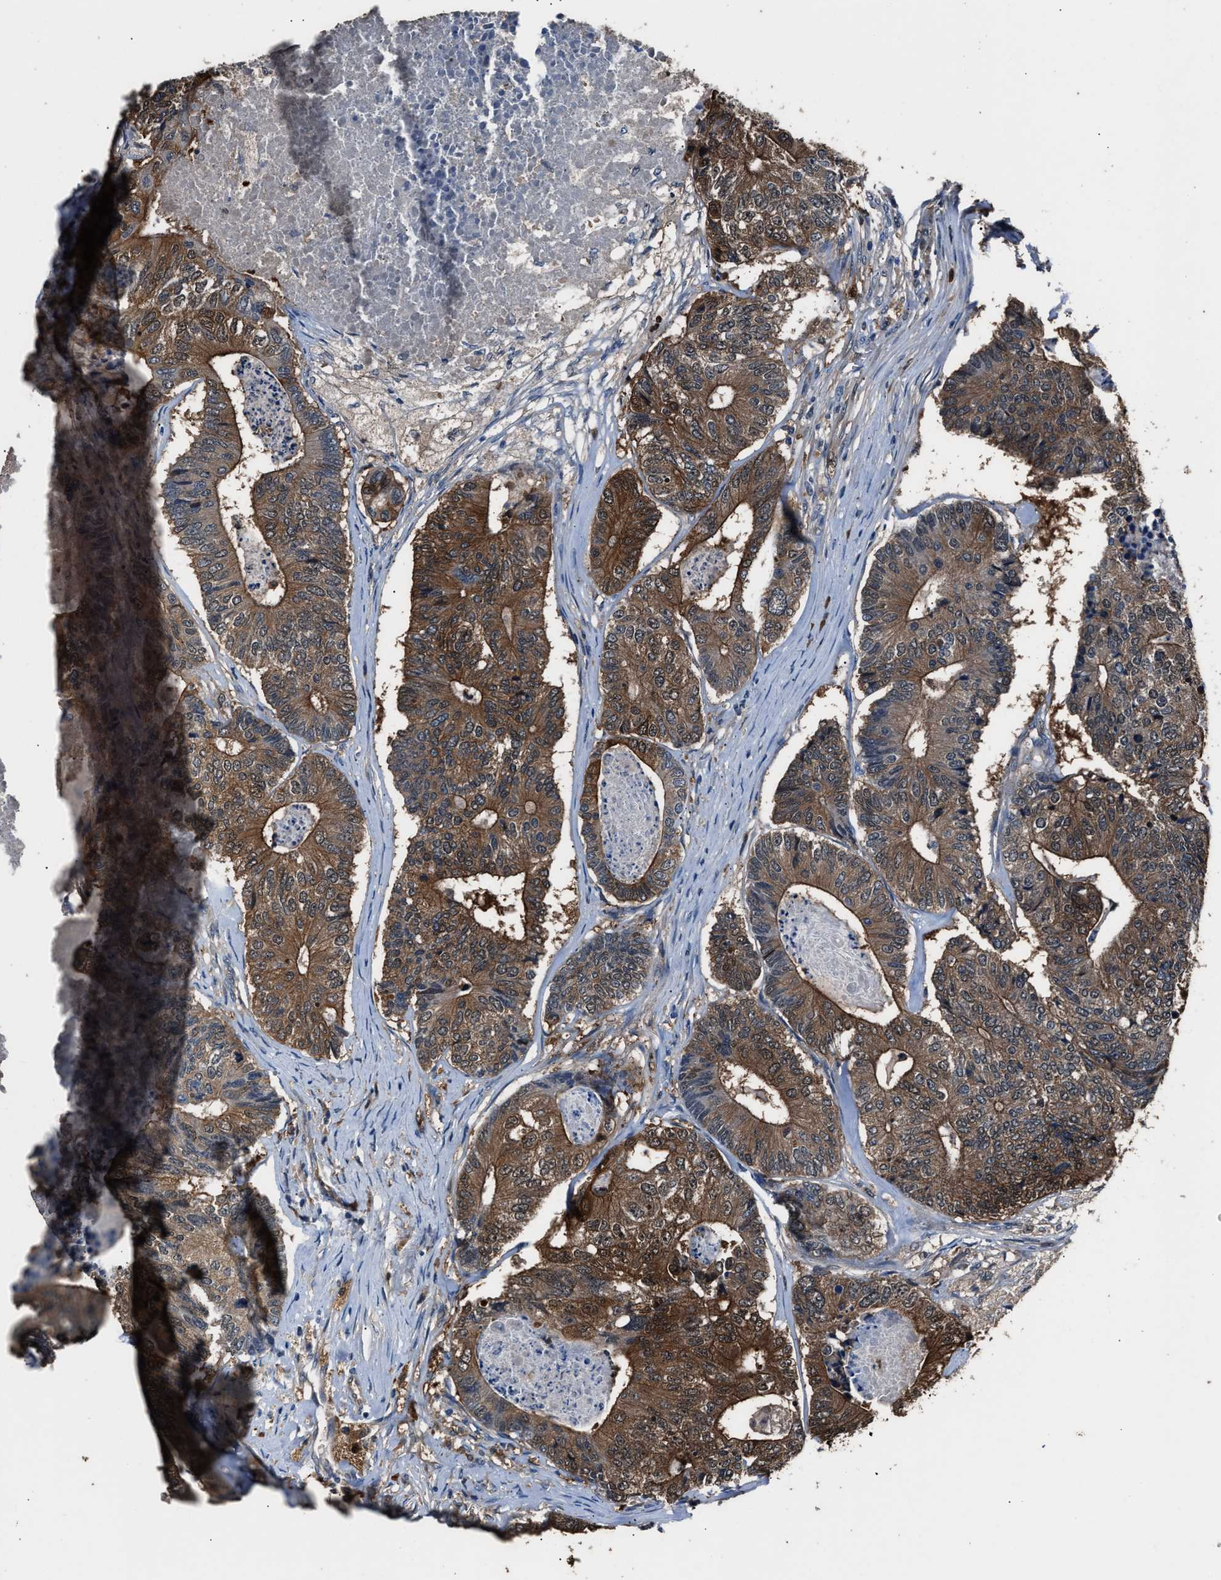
{"staining": {"intensity": "moderate", "quantity": ">75%", "location": "cytoplasmic/membranous"}, "tissue": "colorectal cancer", "cell_type": "Tumor cells", "image_type": "cancer", "snomed": [{"axis": "morphology", "description": "Adenocarcinoma, NOS"}, {"axis": "topography", "description": "Colon"}], "caption": "Immunohistochemistry (IHC) (DAB) staining of colorectal cancer reveals moderate cytoplasmic/membranous protein staining in about >75% of tumor cells.", "gene": "GSTP1", "patient": {"sex": "female", "age": 67}}